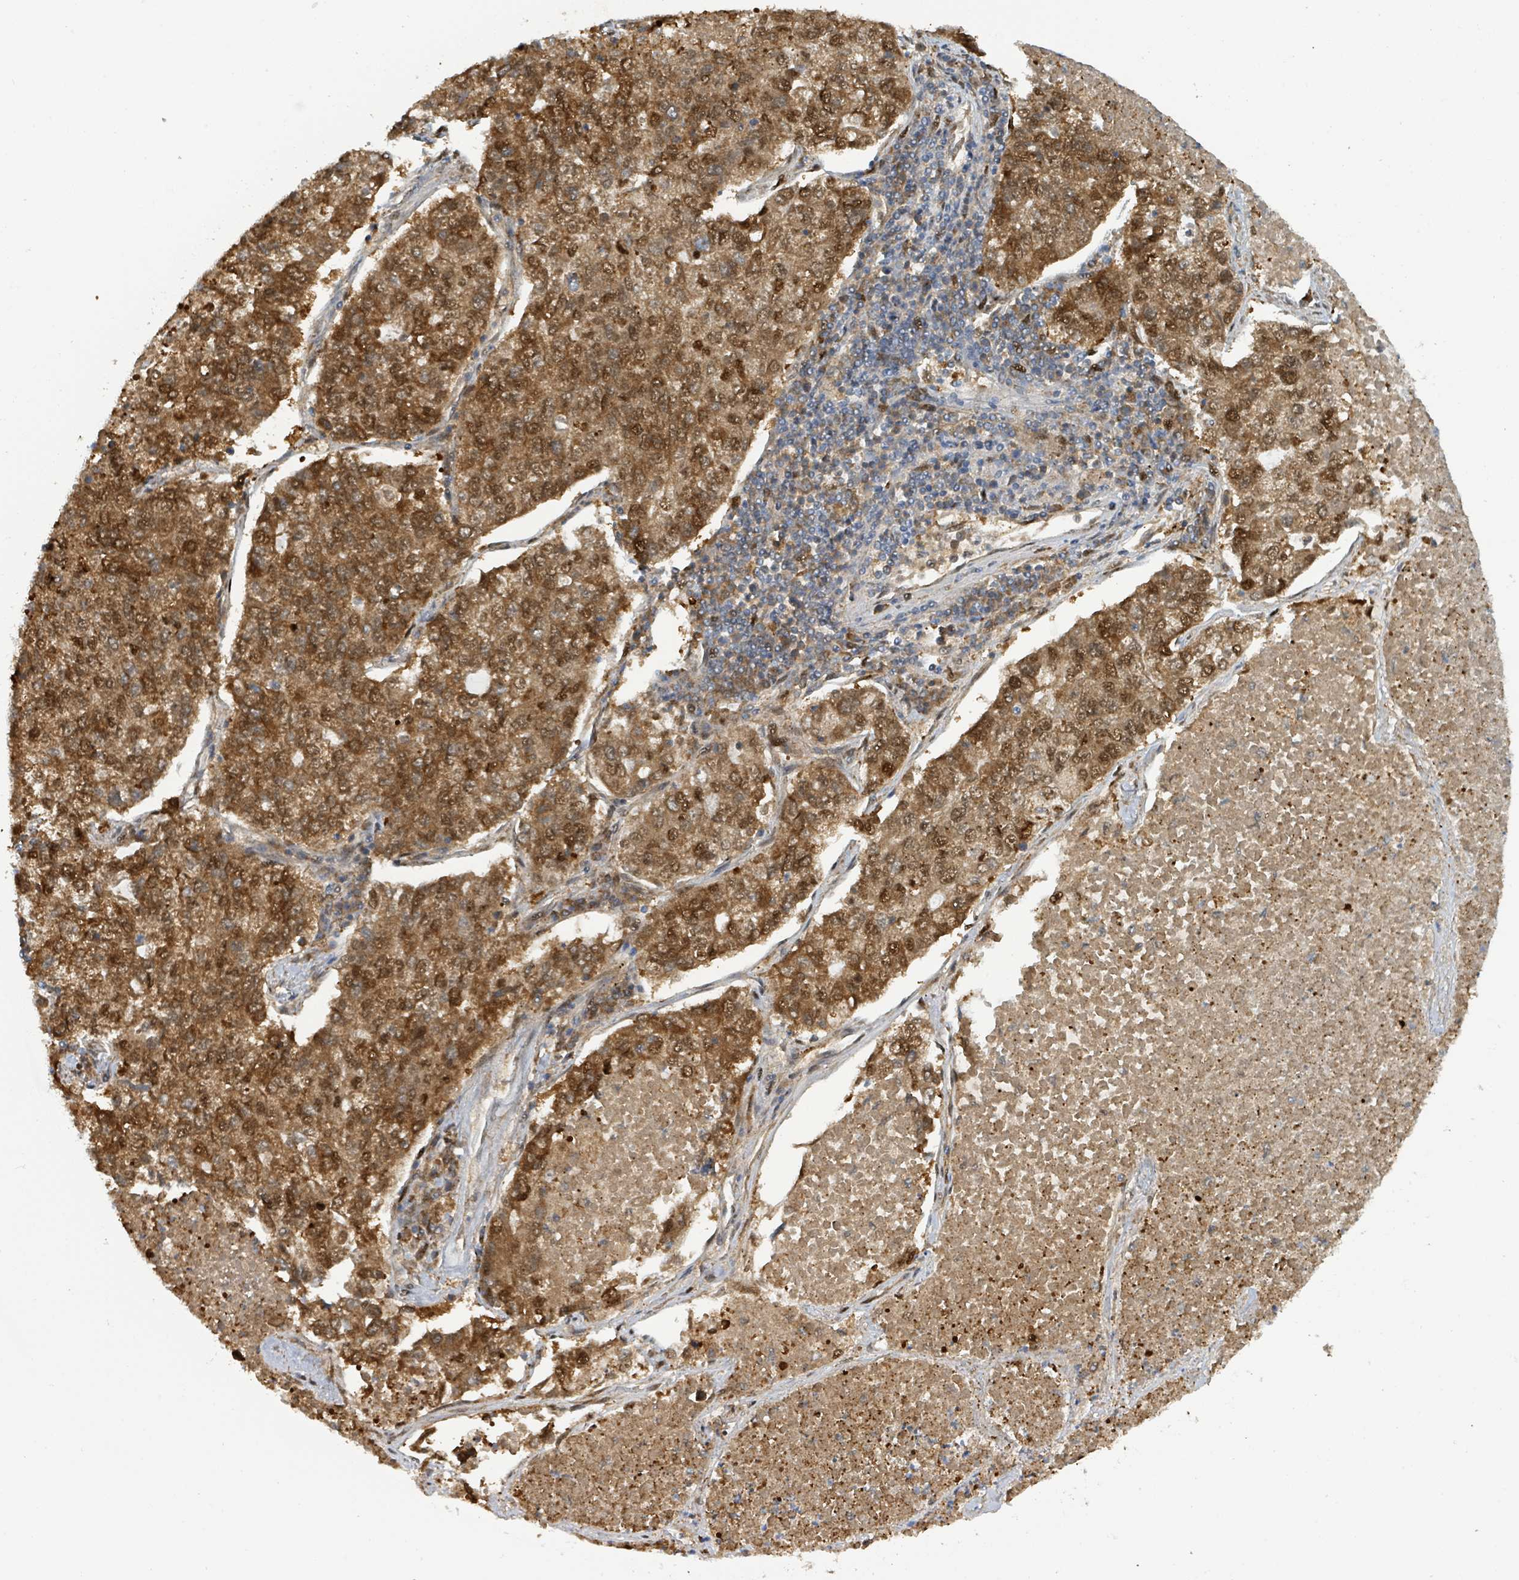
{"staining": {"intensity": "strong", "quantity": ">75%", "location": "cytoplasmic/membranous,nuclear"}, "tissue": "lung cancer", "cell_type": "Tumor cells", "image_type": "cancer", "snomed": [{"axis": "morphology", "description": "Adenocarcinoma, NOS"}, {"axis": "topography", "description": "Lung"}], "caption": "Immunohistochemistry (IHC) staining of lung adenocarcinoma, which reveals high levels of strong cytoplasmic/membranous and nuclear positivity in approximately >75% of tumor cells indicating strong cytoplasmic/membranous and nuclear protein staining. The staining was performed using DAB (brown) for protein detection and nuclei were counterstained in hematoxylin (blue).", "gene": "PSMB7", "patient": {"sex": "male", "age": 49}}